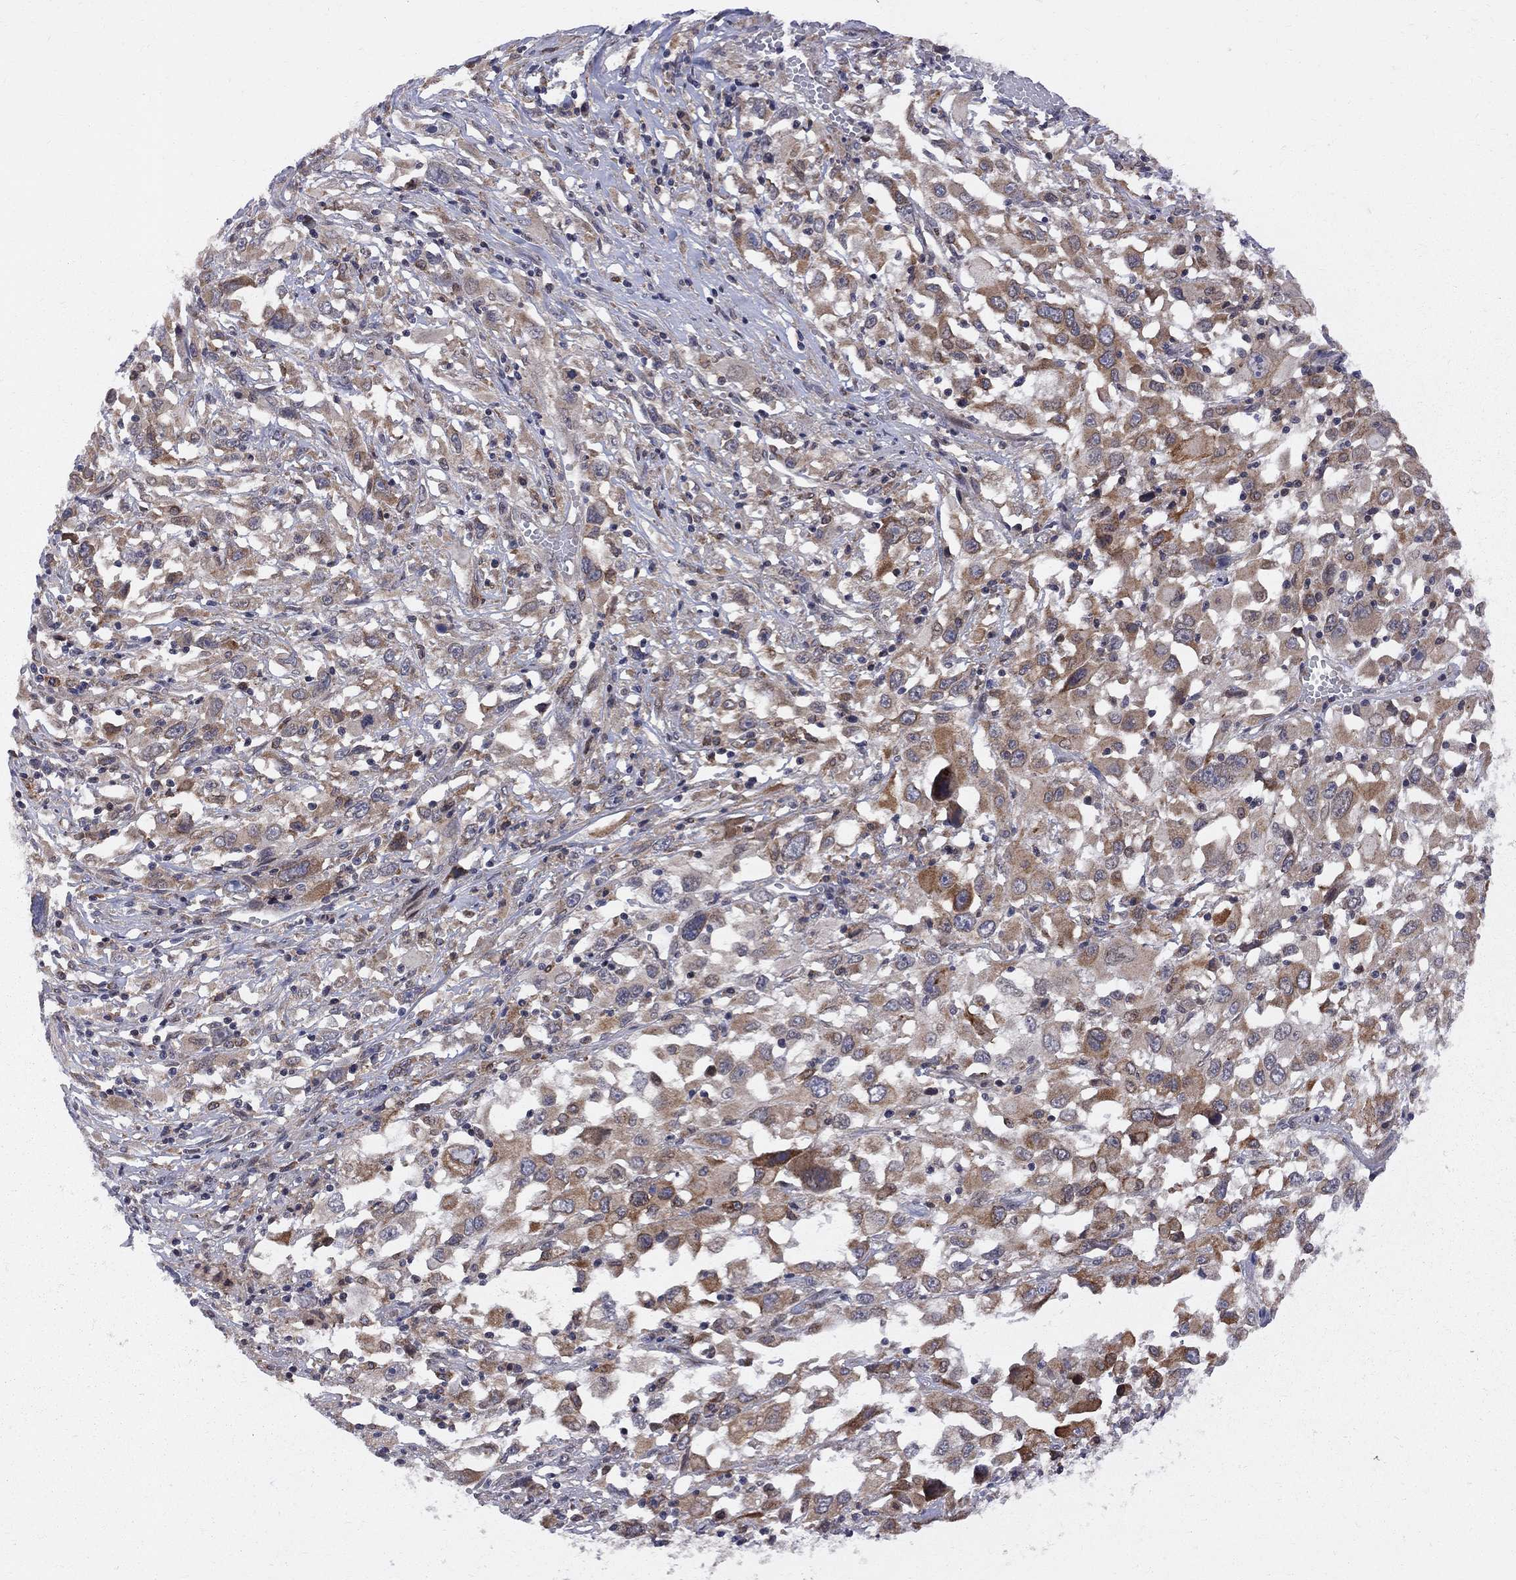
{"staining": {"intensity": "moderate", "quantity": ">75%", "location": "cytoplasmic/membranous"}, "tissue": "melanoma", "cell_type": "Tumor cells", "image_type": "cancer", "snomed": [{"axis": "morphology", "description": "Malignant melanoma, Metastatic site"}, {"axis": "topography", "description": "Soft tissue"}], "caption": "Immunohistochemical staining of human melanoma demonstrates medium levels of moderate cytoplasmic/membranous protein staining in about >75% of tumor cells.", "gene": "CNOT11", "patient": {"sex": "male", "age": 50}}